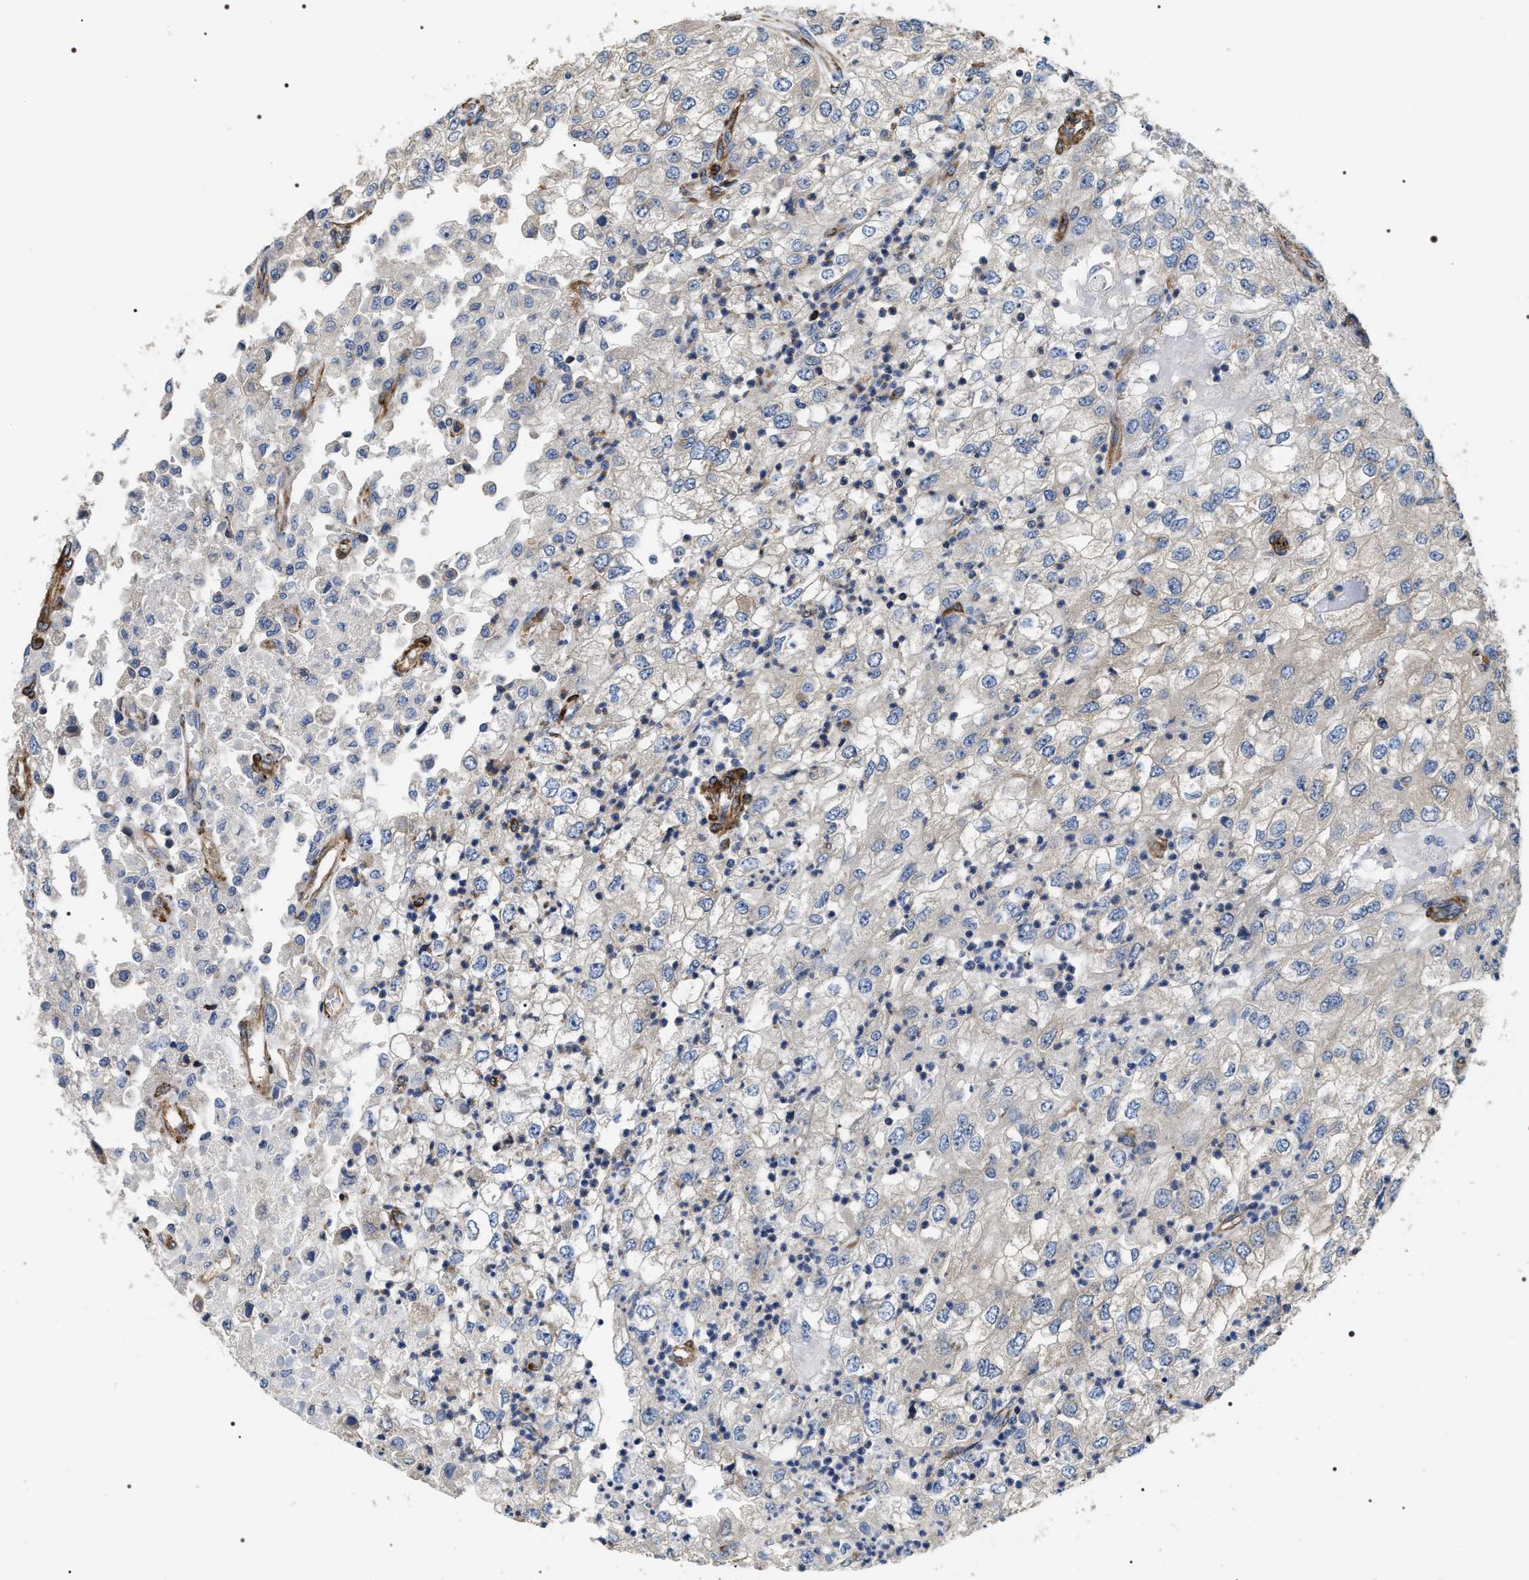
{"staining": {"intensity": "negative", "quantity": "none", "location": "none"}, "tissue": "renal cancer", "cell_type": "Tumor cells", "image_type": "cancer", "snomed": [{"axis": "morphology", "description": "Adenocarcinoma, NOS"}, {"axis": "topography", "description": "Kidney"}], "caption": "Immunohistochemistry (IHC) photomicrograph of neoplastic tissue: adenocarcinoma (renal) stained with DAB (3,3'-diaminobenzidine) exhibits no significant protein expression in tumor cells.", "gene": "ZC3HAV1L", "patient": {"sex": "female", "age": 54}}